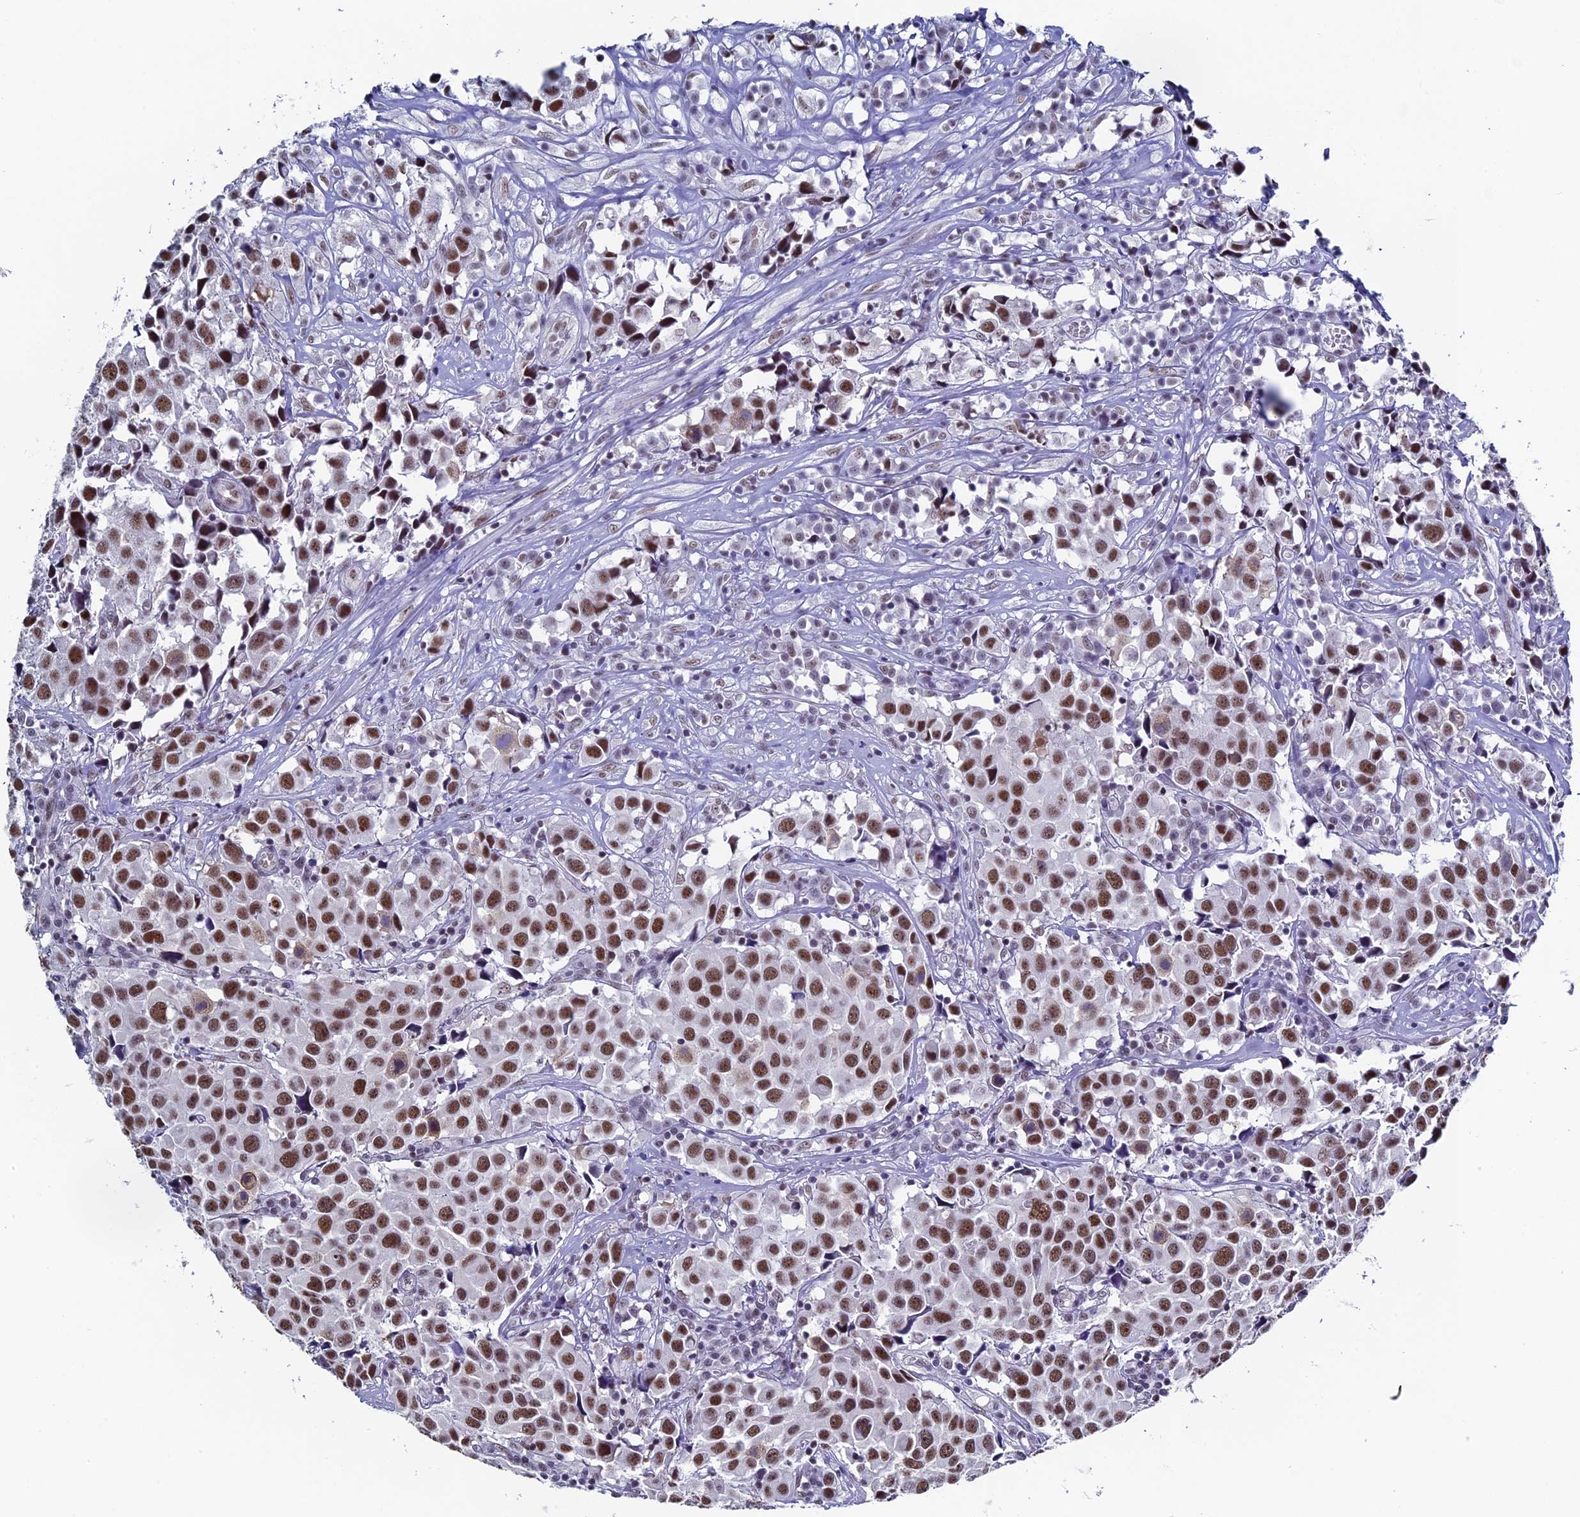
{"staining": {"intensity": "moderate", "quantity": ">75%", "location": "nuclear"}, "tissue": "urothelial cancer", "cell_type": "Tumor cells", "image_type": "cancer", "snomed": [{"axis": "morphology", "description": "Urothelial carcinoma, High grade"}, {"axis": "topography", "description": "Urinary bladder"}], "caption": "Brown immunohistochemical staining in human urothelial cancer reveals moderate nuclear expression in about >75% of tumor cells.", "gene": "CD2BP2", "patient": {"sex": "female", "age": 75}}